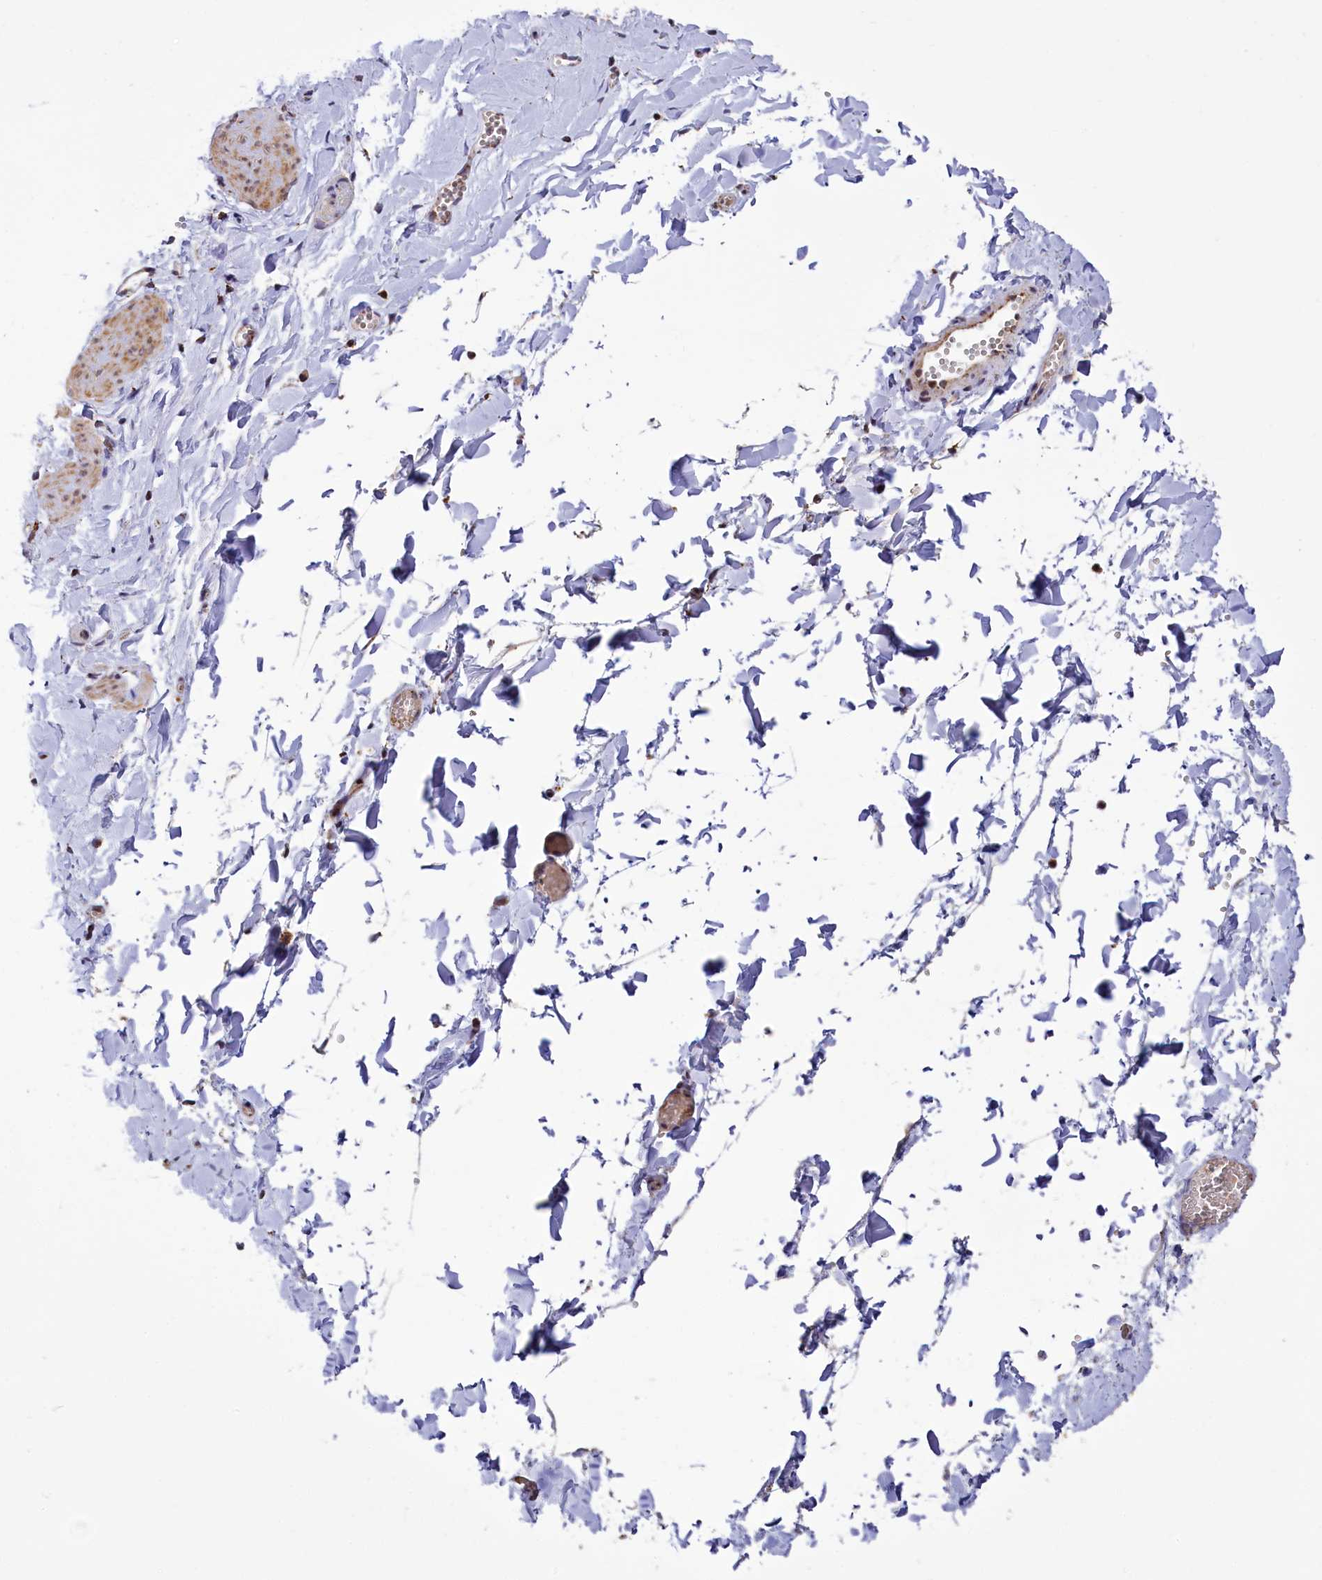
{"staining": {"intensity": "negative", "quantity": "none", "location": "none"}, "tissue": "adipose tissue", "cell_type": "Adipocytes", "image_type": "normal", "snomed": [{"axis": "morphology", "description": "Normal tissue, NOS"}, {"axis": "topography", "description": "Gallbladder"}, {"axis": "topography", "description": "Peripheral nerve tissue"}], "caption": "A high-resolution micrograph shows immunohistochemistry staining of unremarkable adipose tissue, which displays no significant positivity in adipocytes. Brightfield microscopy of IHC stained with DAB (3,3'-diaminobenzidine) (brown) and hematoxylin (blue), captured at high magnification.", "gene": "DYNC2H1", "patient": {"sex": "male", "age": 38}}